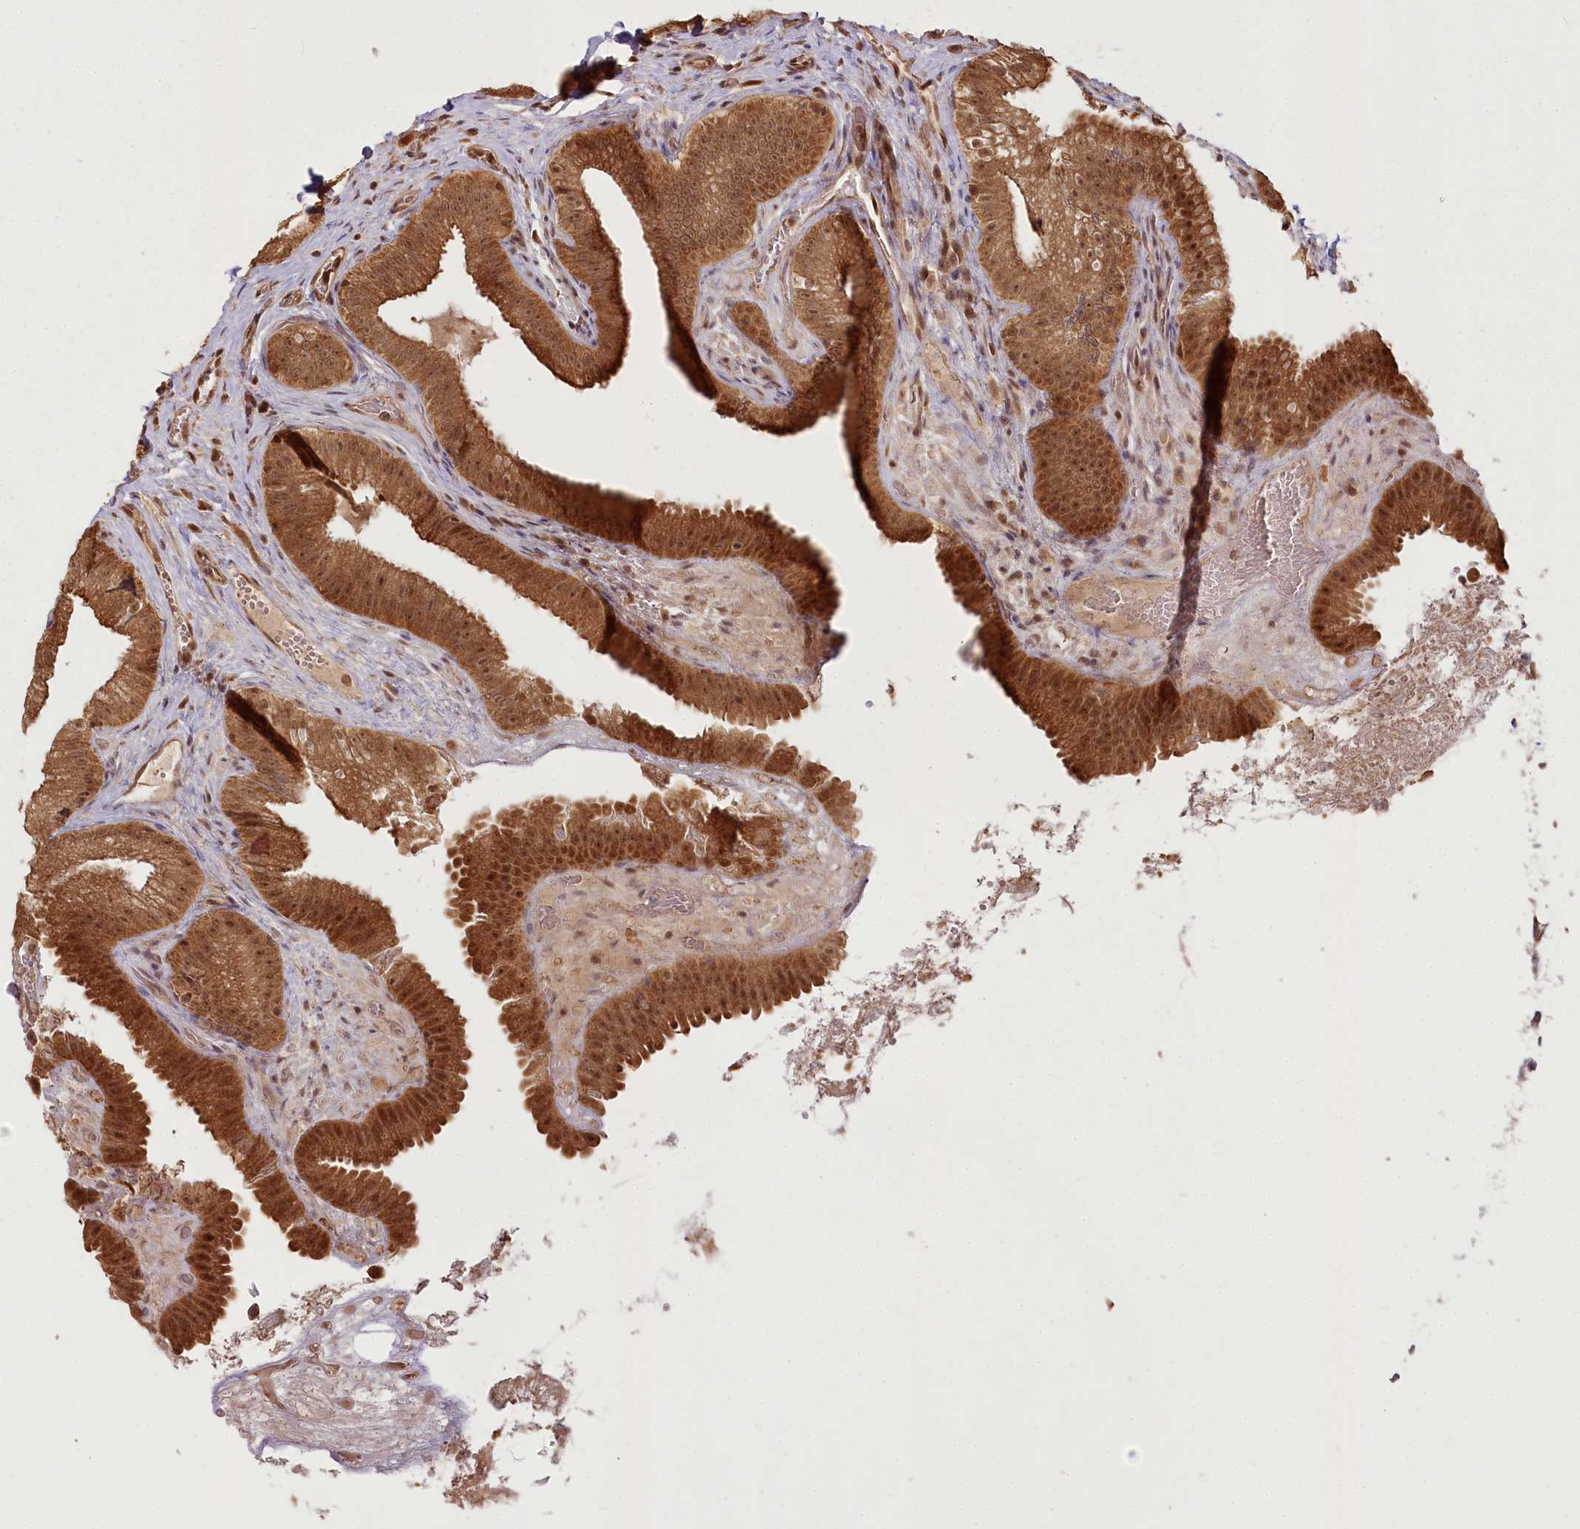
{"staining": {"intensity": "strong", "quantity": ">75%", "location": "cytoplasmic/membranous,nuclear"}, "tissue": "gallbladder", "cell_type": "Glandular cells", "image_type": "normal", "snomed": [{"axis": "morphology", "description": "Normal tissue, NOS"}, {"axis": "topography", "description": "Gallbladder"}], "caption": "A brown stain highlights strong cytoplasmic/membranous,nuclear expression of a protein in glandular cells of unremarkable human gallbladder. Ihc stains the protein of interest in brown and the nuclei are stained blue.", "gene": "R3HDM2", "patient": {"sex": "female", "age": 30}}